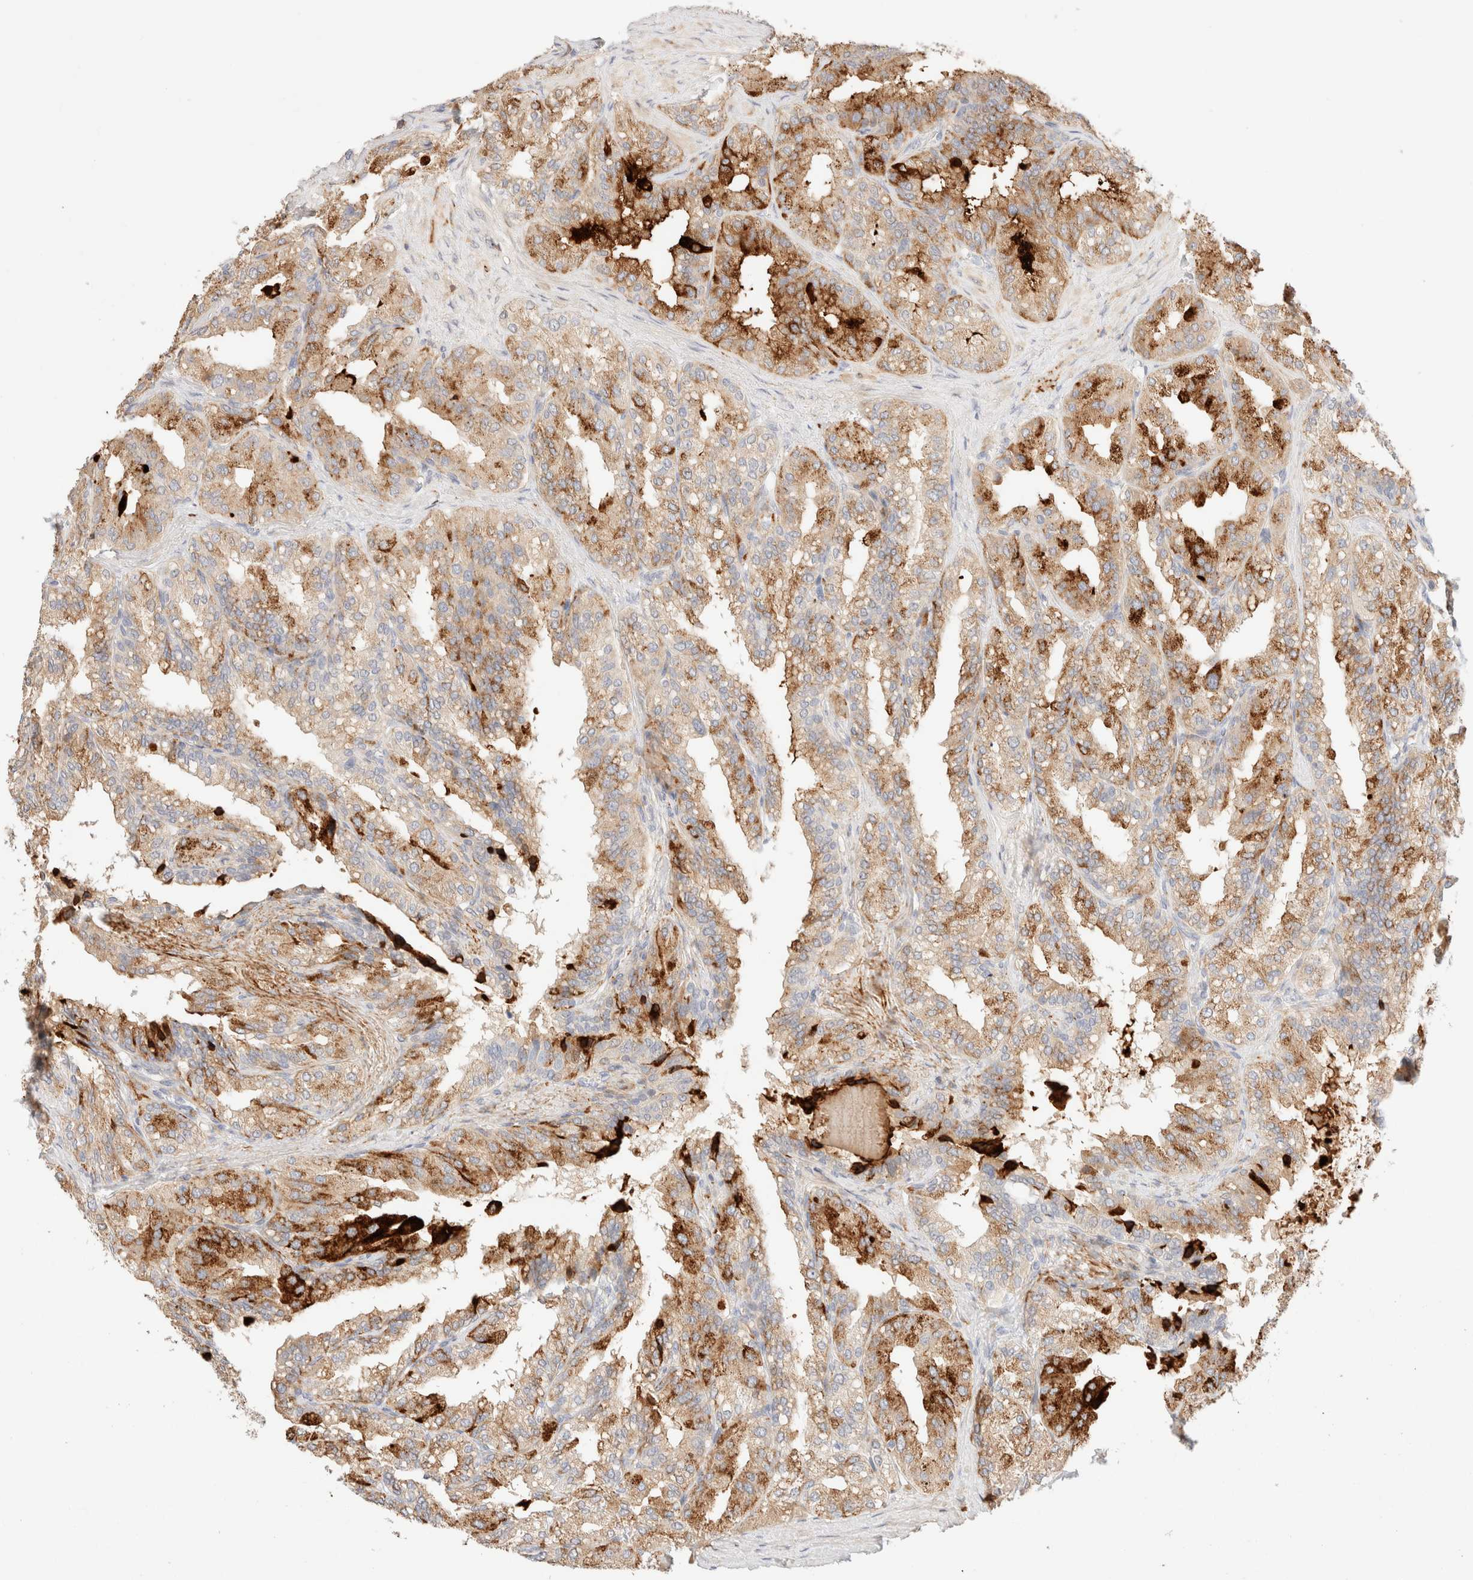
{"staining": {"intensity": "moderate", "quantity": "<25%", "location": "cytoplasmic/membranous"}, "tissue": "seminal vesicle", "cell_type": "Glandular cells", "image_type": "normal", "snomed": [{"axis": "morphology", "description": "Normal tissue, NOS"}, {"axis": "topography", "description": "Prostate"}, {"axis": "topography", "description": "Seminal veicle"}], "caption": "A micrograph of seminal vesicle stained for a protein shows moderate cytoplasmic/membranous brown staining in glandular cells. The staining is performed using DAB brown chromogen to label protein expression. The nuclei are counter-stained blue using hematoxylin.", "gene": "SNTB1", "patient": {"sex": "male", "age": 51}}